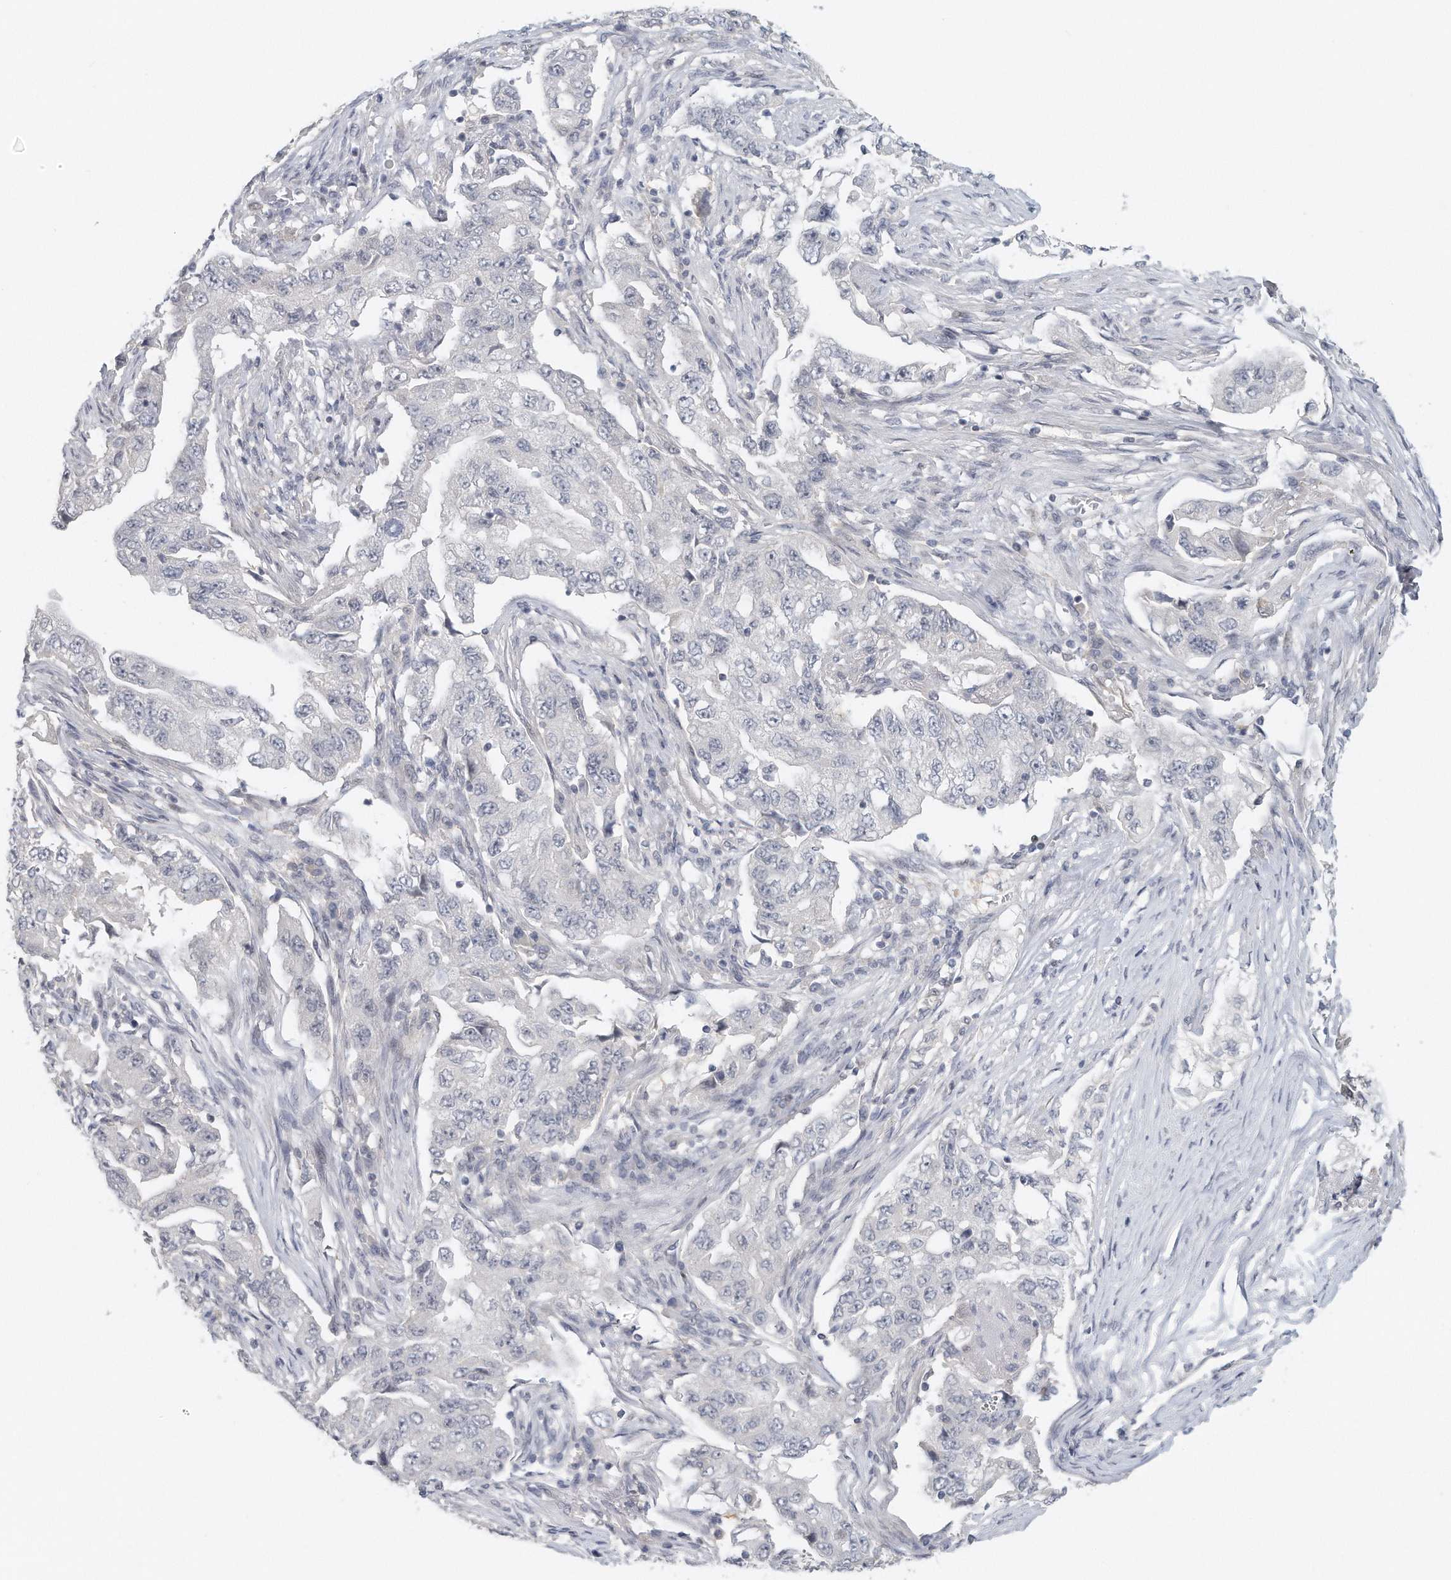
{"staining": {"intensity": "negative", "quantity": "none", "location": "none"}, "tissue": "lung cancer", "cell_type": "Tumor cells", "image_type": "cancer", "snomed": [{"axis": "morphology", "description": "Adenocarcinoma, NOS"}, {"axis": "topography", "description": "Lung"}], "caption": "A histopathology image of lung adenocarcinoma stained for a protein exhibits no brown staining in tumor cells.", "gene": "DDX43", "patient": {"sex": "female", "age": 51}}